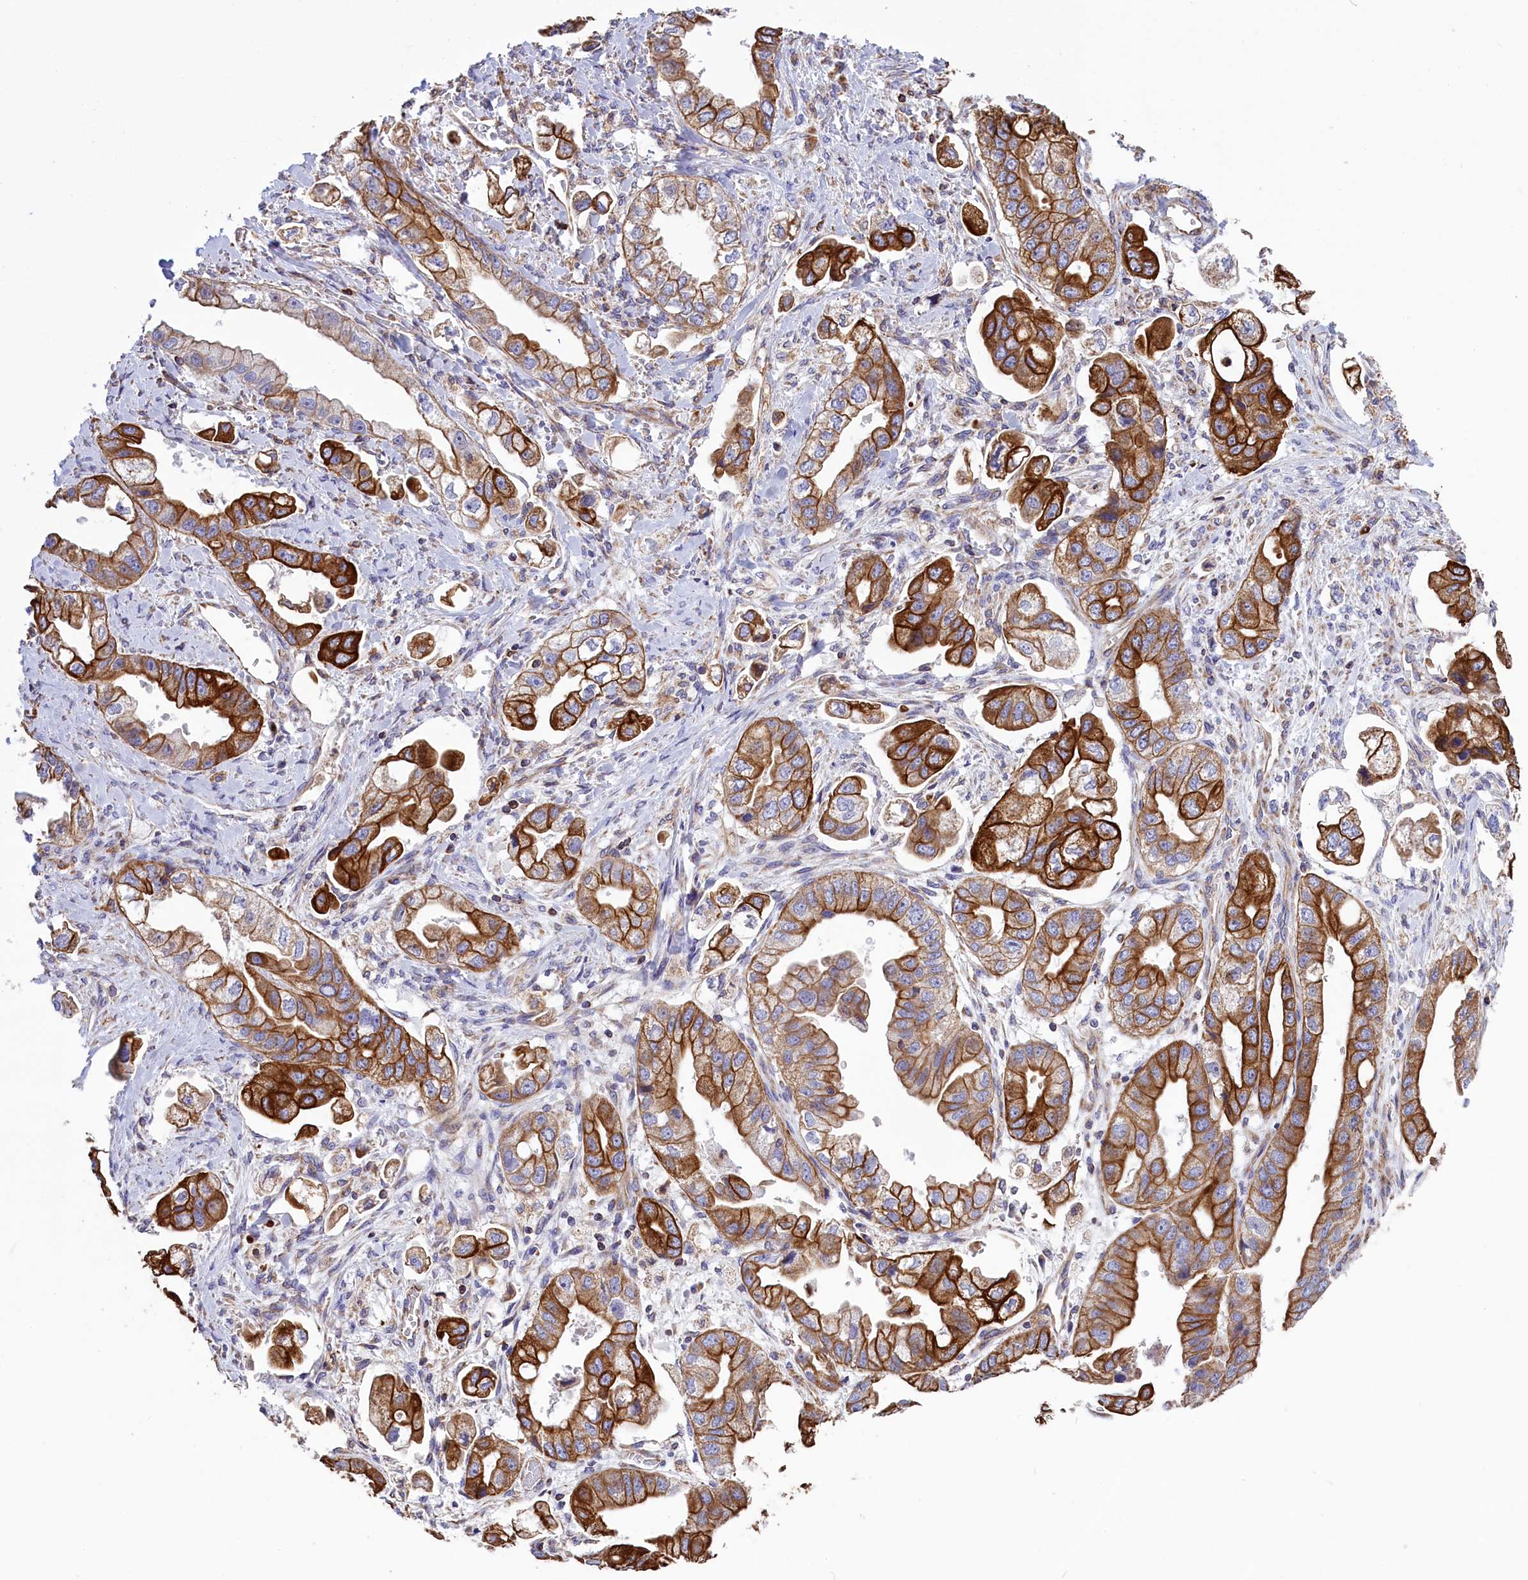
{"staining": {"intensity": "strong", "quantity": ">75%", "location": "cytoplasmic/membranous"}, "tissue": "stomach cancer", "cell_type": "Tumor cells", "image_type": "cancer", "snomed": [{"axis": "morphology", "description": "Adenocarcinoma, NOS"}, {"axis": "topography", "description": "Stomach"}], "caption": "Protein expression analysis of human adenocarcinoma (stomach) reveals strong cytoplasmic/membranous positivity in about >75% of tumor cells.", "gene": "GATB", "patient": {"sex": "male", "age": 62}}